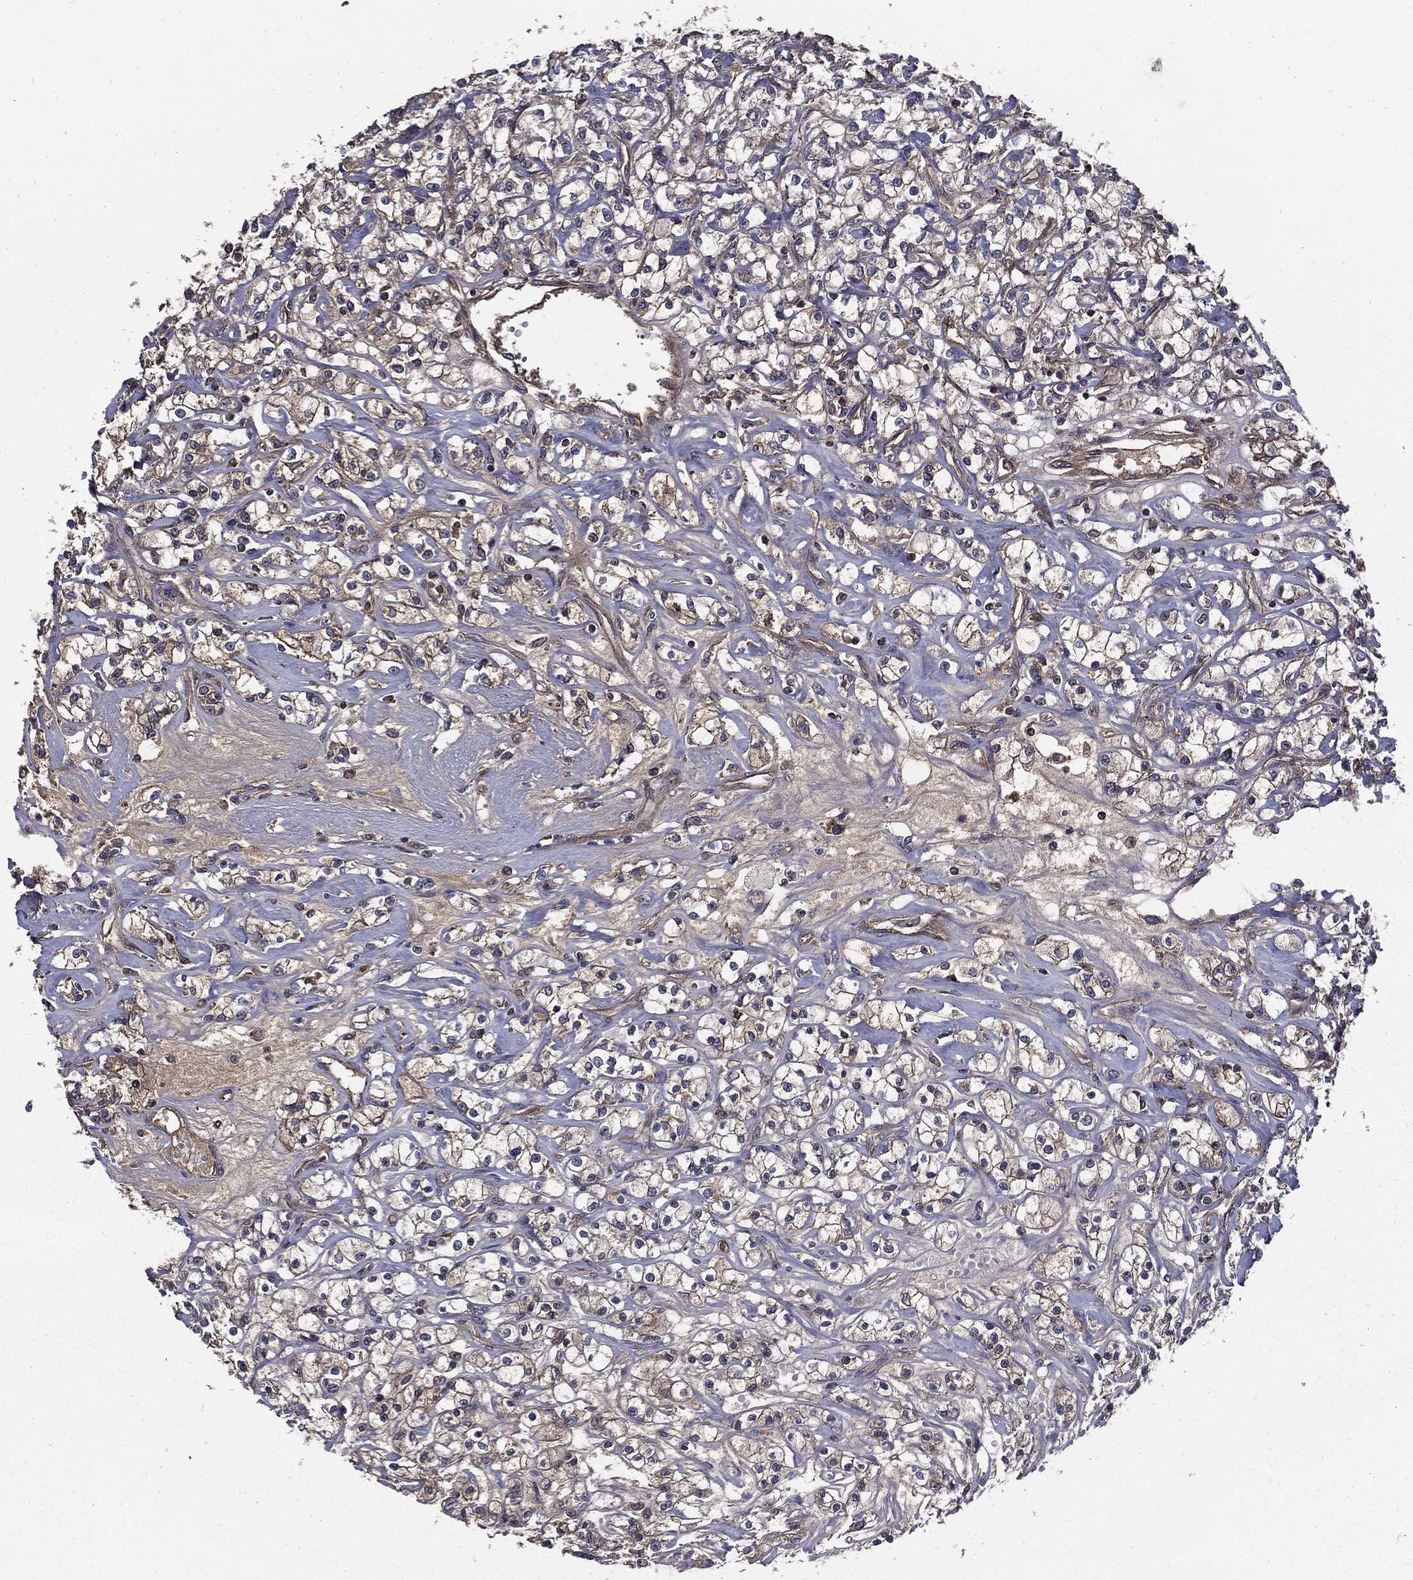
{"staining": {"intensity": "weak", "quantity": "25%-75%", "location": "cytoplasmic/membranous"}, "tissue": "renal cancer", "cell_type": "Tumor cells", "image_type": "cancer", "snomed": [{"axis": "morphology", "description": "Adenocarcinoma, NOS"}, {"axis": "topography", "description": "Kidney"}], "caption": "About 25%-75% of tumor cells in human renal adenocarcinoma reveal weak cytoplasmic/membranous protein expression as visualized by brown immunohistochemical staining.", "gene": "PDCD6IP", "patient": {"sex": "female", "age": 59}}